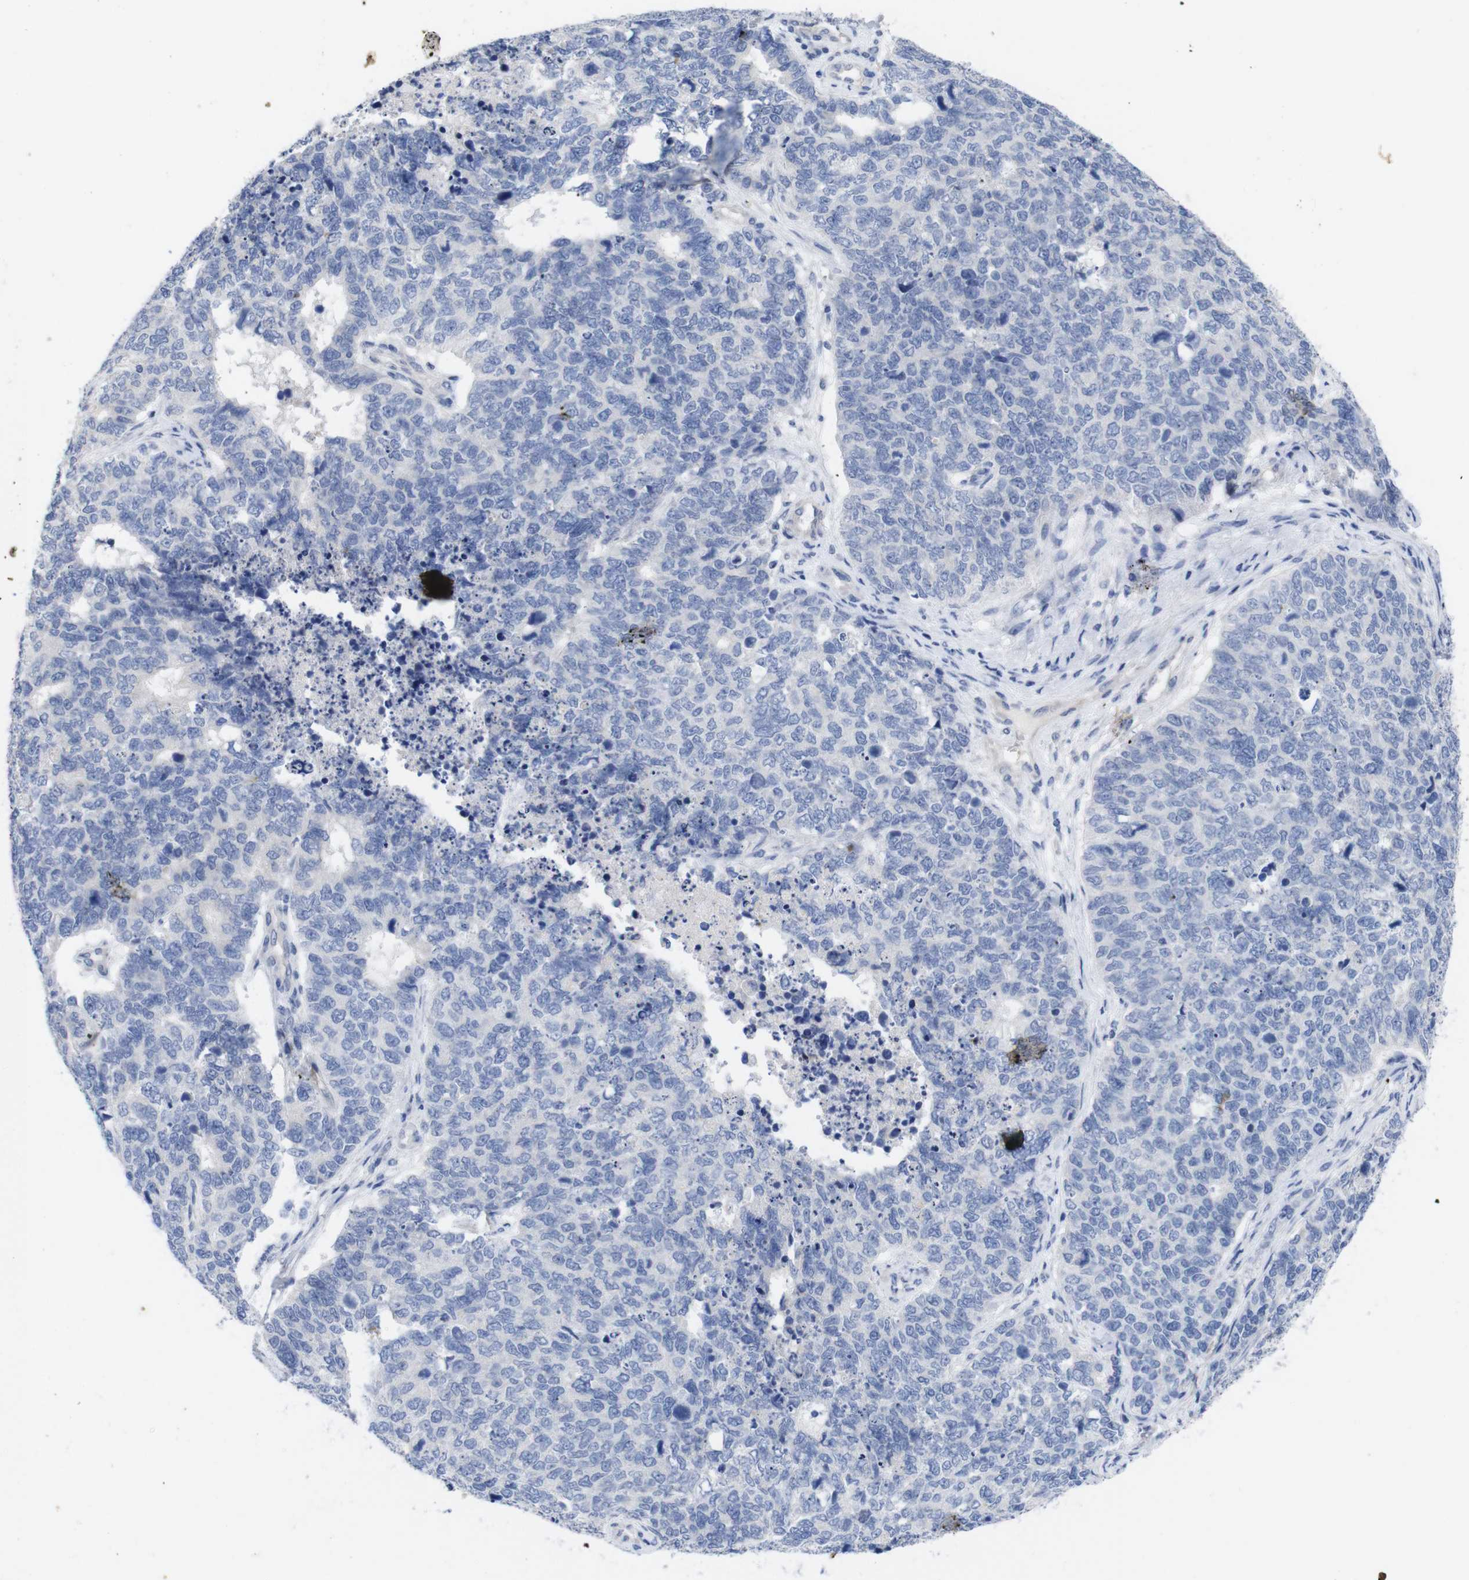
{"staining": {"intensity": "negative", "quantity": "none", "location": "none"}, "tissue": "cervical cancer", "cell_type": "Tumor cells", "image_type": "cancer", "snomed": [{"axis": "morphology", "description": "Squamous cell carcinoma, NOS"}, {"axis": "topography", "description": "Cervix"}], "caption": "High magnification brightfield microscopy of cervical cancer (squamous cell carcinoma) stained with DAB (brown) and counterstained with hematoxylin (blue): tumor cells show no significant staining. (Brightfield microscopy of DAB immunohistochemistry (IHC) at high magnification).", "gene": "TNNI3", "patient": {"sex": "female", "age": 63}}